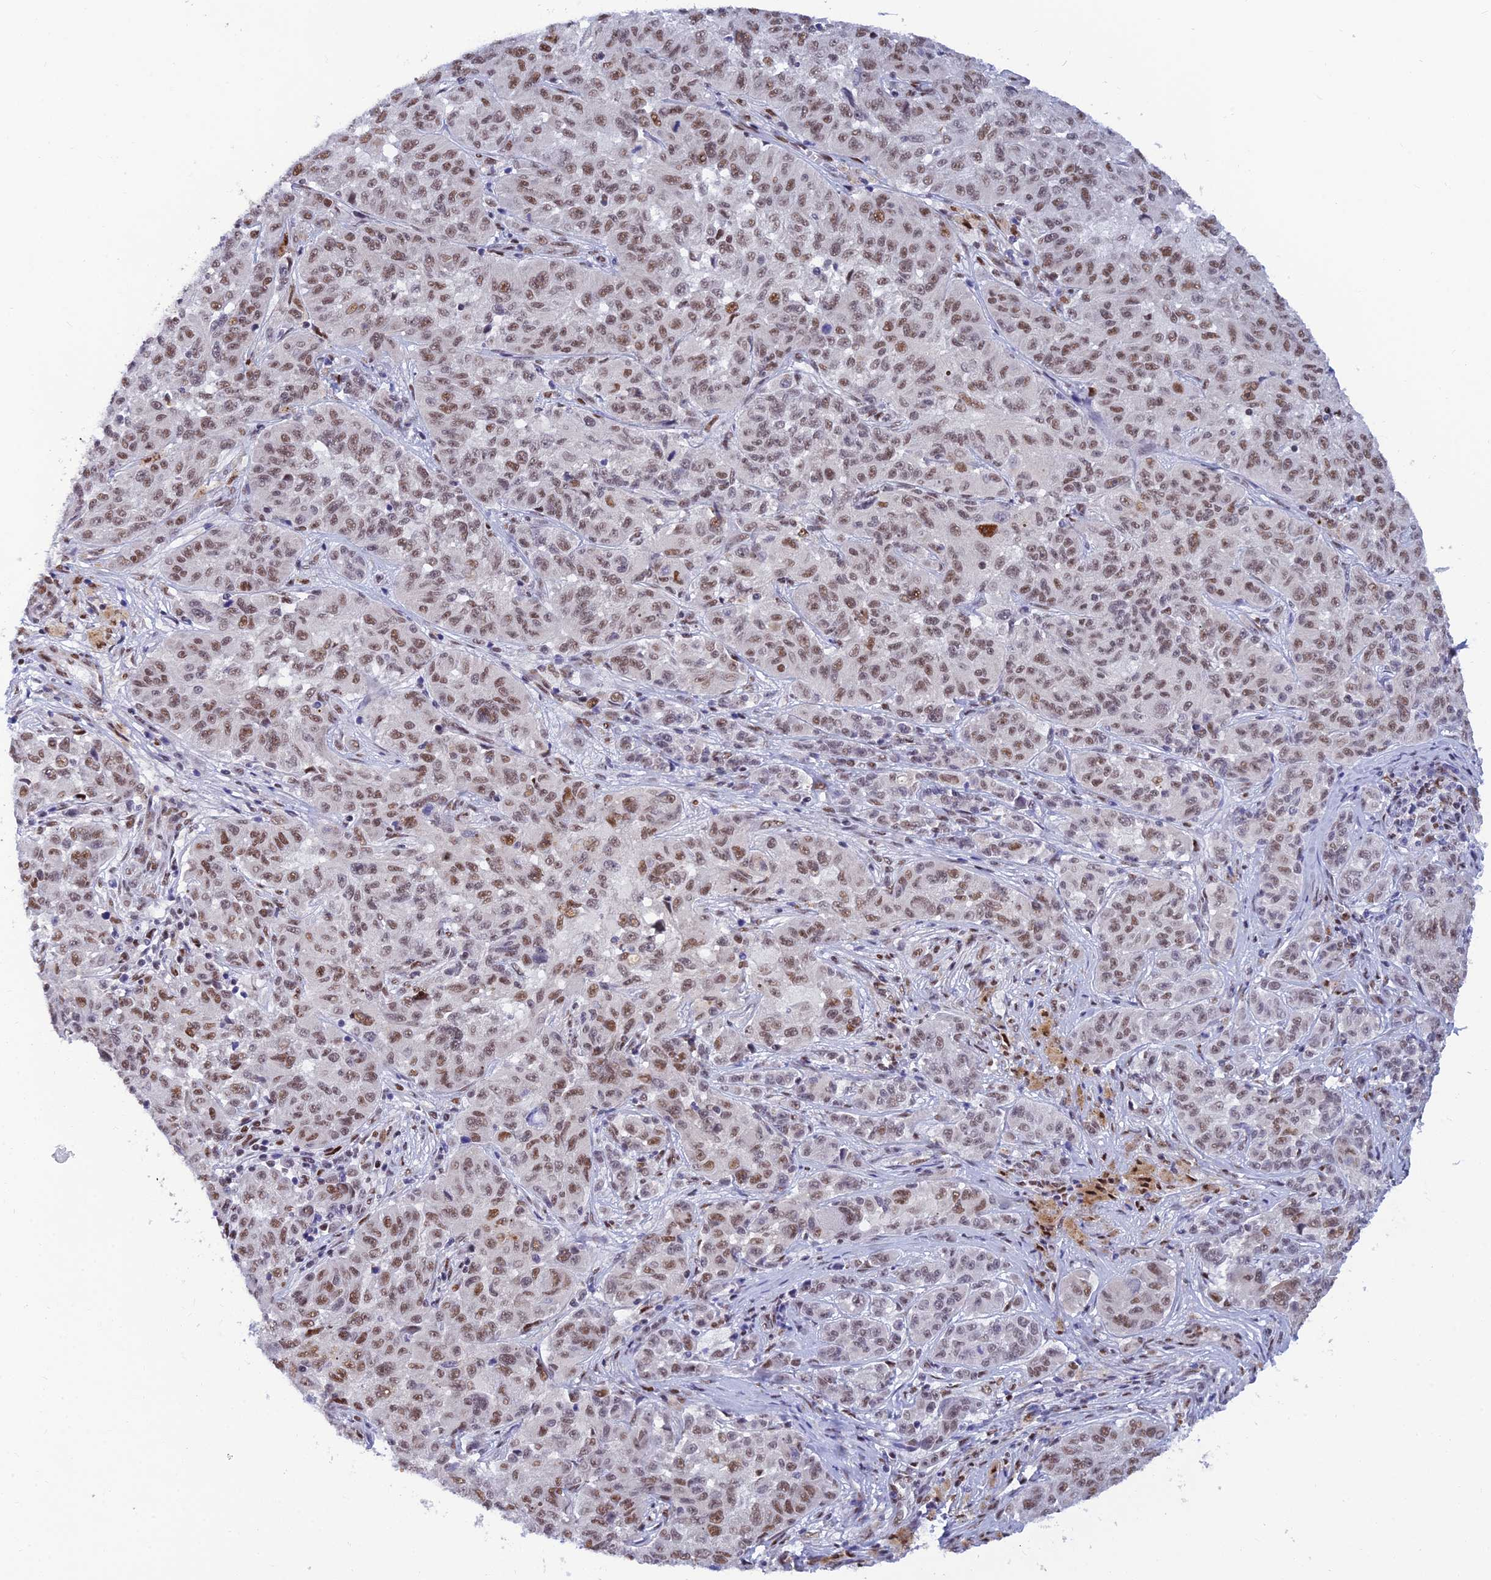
{"staining": {"intensity": "moderate", "quantity": ">75%", "location": "nuclear"}, "tissue": "melanoma", "cell_type": "Tumor cells", "image_type": "cancer", "snomed": [{"axis": "morphology", "description": "Malignant melanoma, NOS"}, {"axis": "topography", "description": "Skin"}], "caption": "Malignant melanoma stained for a protein (brown) demonstrates moderate nuclear positive staining in approximately >75% of tumor cells.", "gene": "CLK4", "patient": {"sex": "male", "age": 53}}